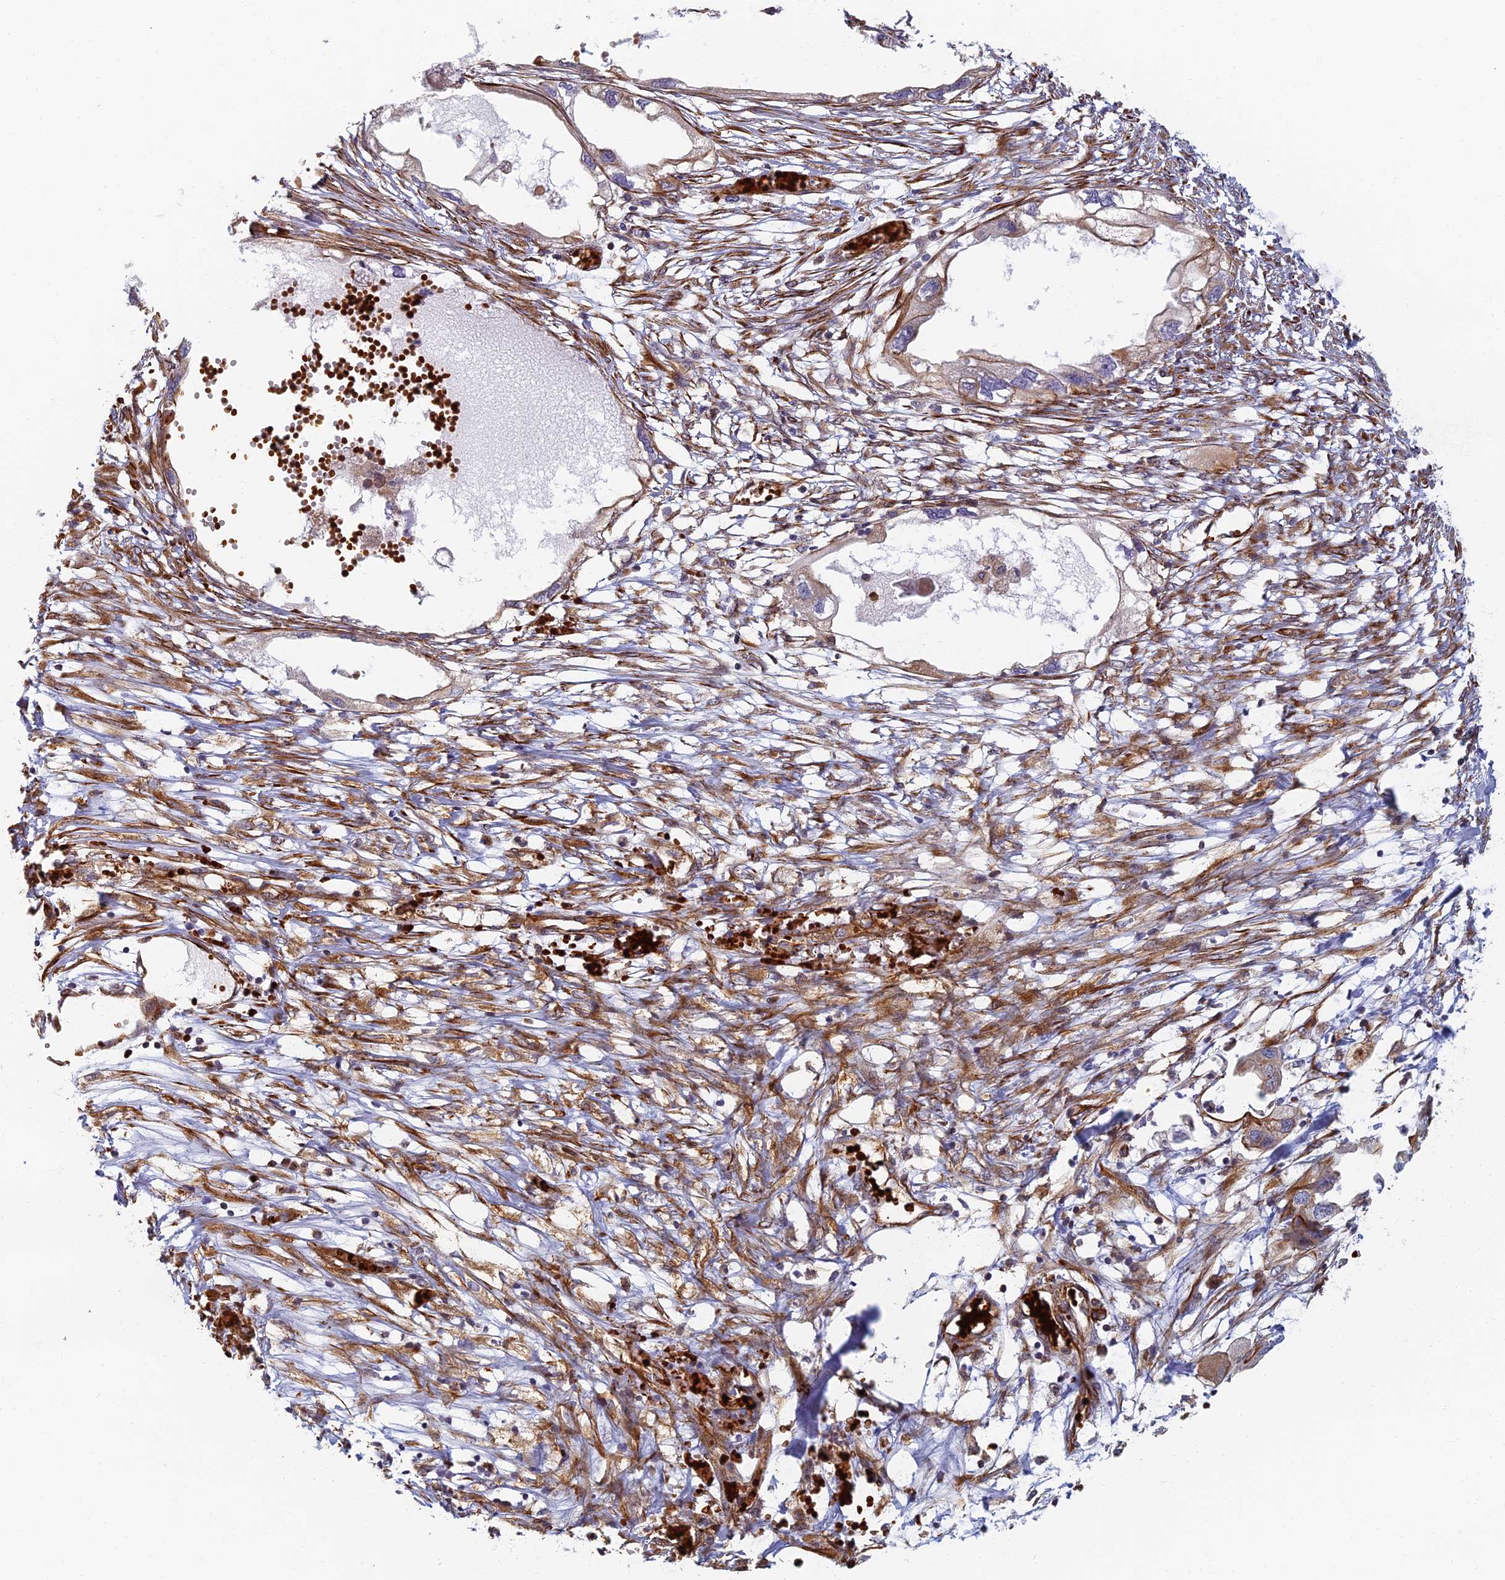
{"staining": {"intensity": "moderate", "quantity": "25%-75%", "location": "cytoplasmic/membranous"}, "tissue": "endometrial cancer", "cell_type": "Tumor cells", "image_type": "cancer", "snomed": [{"axis": "morphology", "description": "Adenocarcinoma, NOS"}, {"axis": "morphology", "description": "Adenocarcinoma, metastatic, NOS"}, {"axis": "topography", "description": "Adipose tissue"}, {"axis": "topography", "description": "Endometrium"}], "caption": "Endometrial cancer stained for a protein (brown) reveals moderate cytoplasmic/membranous positive expression in about 25%-75% of tumor cells.", "gene": "ABCB10", "patient": {"sex": "female", "age": 67}}